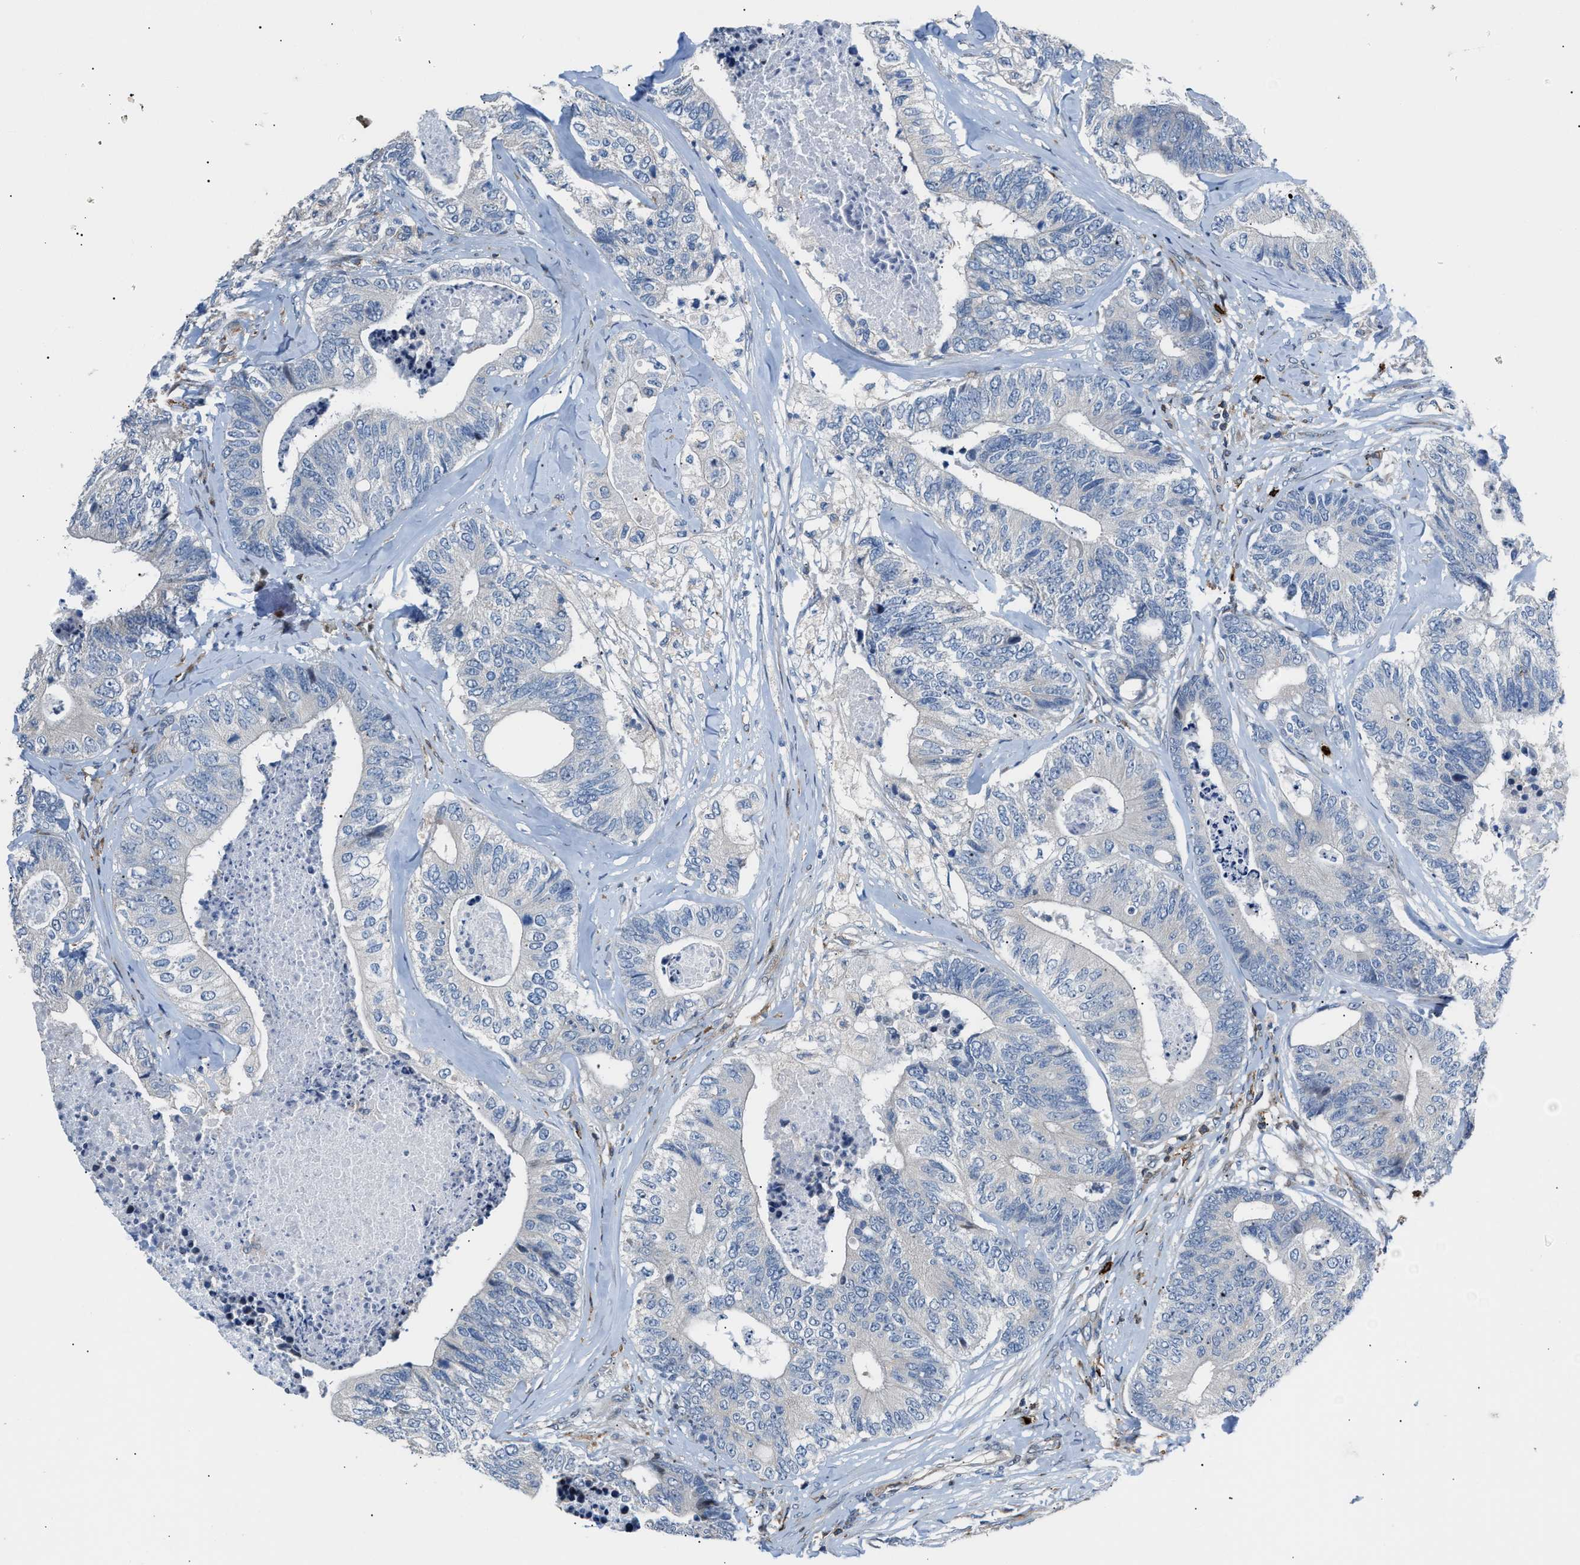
{"staining": {"intensity": "negative", "quantity": "none", "location": "none"}, "tissue": "colorectal cancer", "cell_type": "Tumor cells", "image_type": "cancer", "snomed": [{"axis": "morphology", "description": "Adenocarcinoma, NOS"}, {"axis": "topography", "description": "Colon"}], "caption": "High magnification brightfield microscopy of colorectal cancer (adenocarcinoma) stained with DAB (brown) and counterstained with hematoxylin (blue): tumor cells show no significant positivity.", "gene": "ATP9A", "patient": {"sex": "female", "age": 67}}